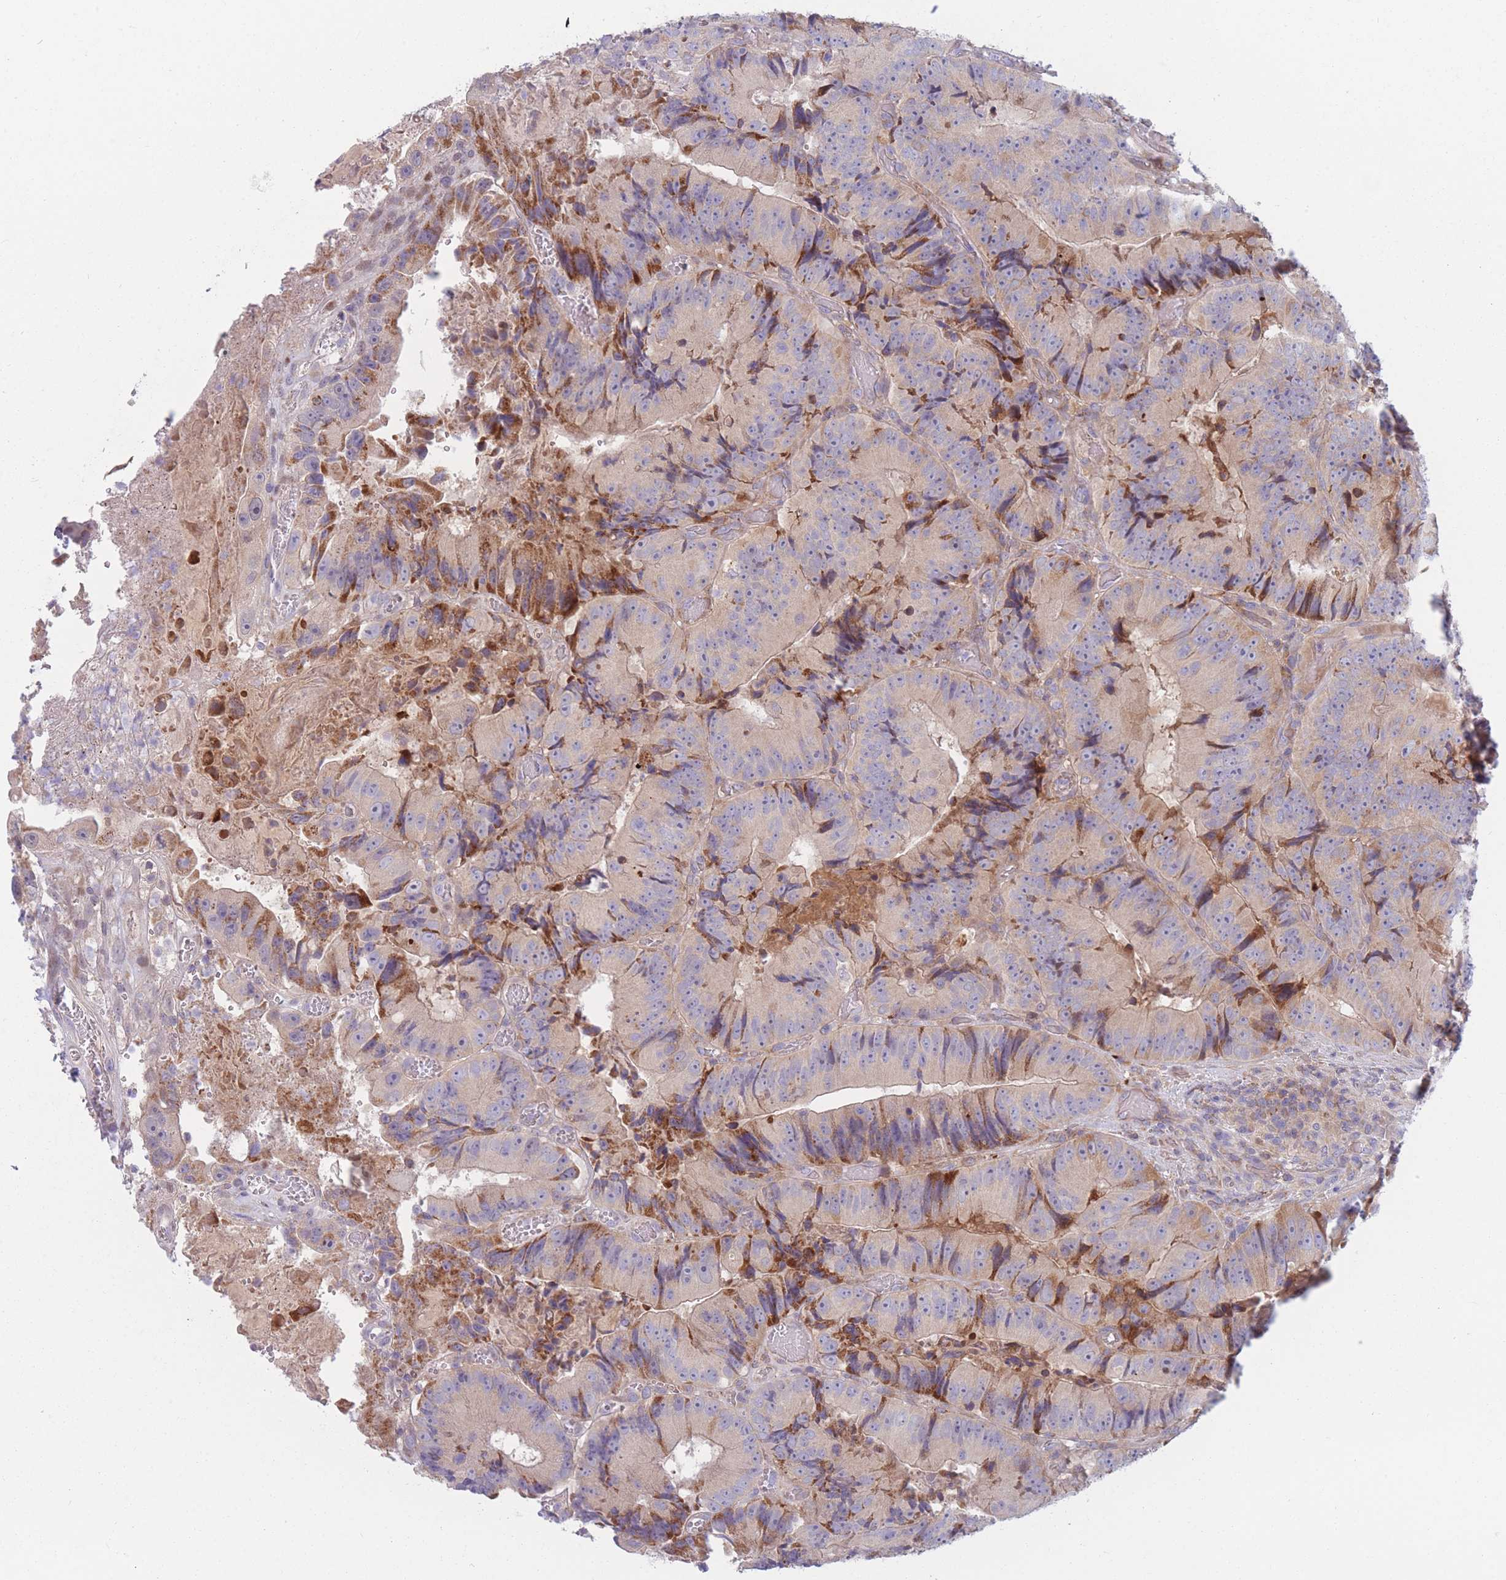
{"staining": {"intensity": "moderate", "quantity": "<25%", "location": "cytoplasmic/membranous"}, "tissue": "colorectal cancer", "cell_type": "Tumor cells", "image_type": "cancer", "snomed": [{"axis": "morphology", "description": "Adenocarcinoma, NOS"}, {"axis": "topography", "description": "Colon"}], "caption": "High-magnification brightfield microscopy of colorectal cancer stained with DAB (brown) and counterstained with hematoxylin (blue). tumor cells exhibit moderate cytoplasmic/membranous positivity is identified in approximately<25% of cells.", "gene": "PDE4A", "patient": {"sex": "female", "age": 86}}